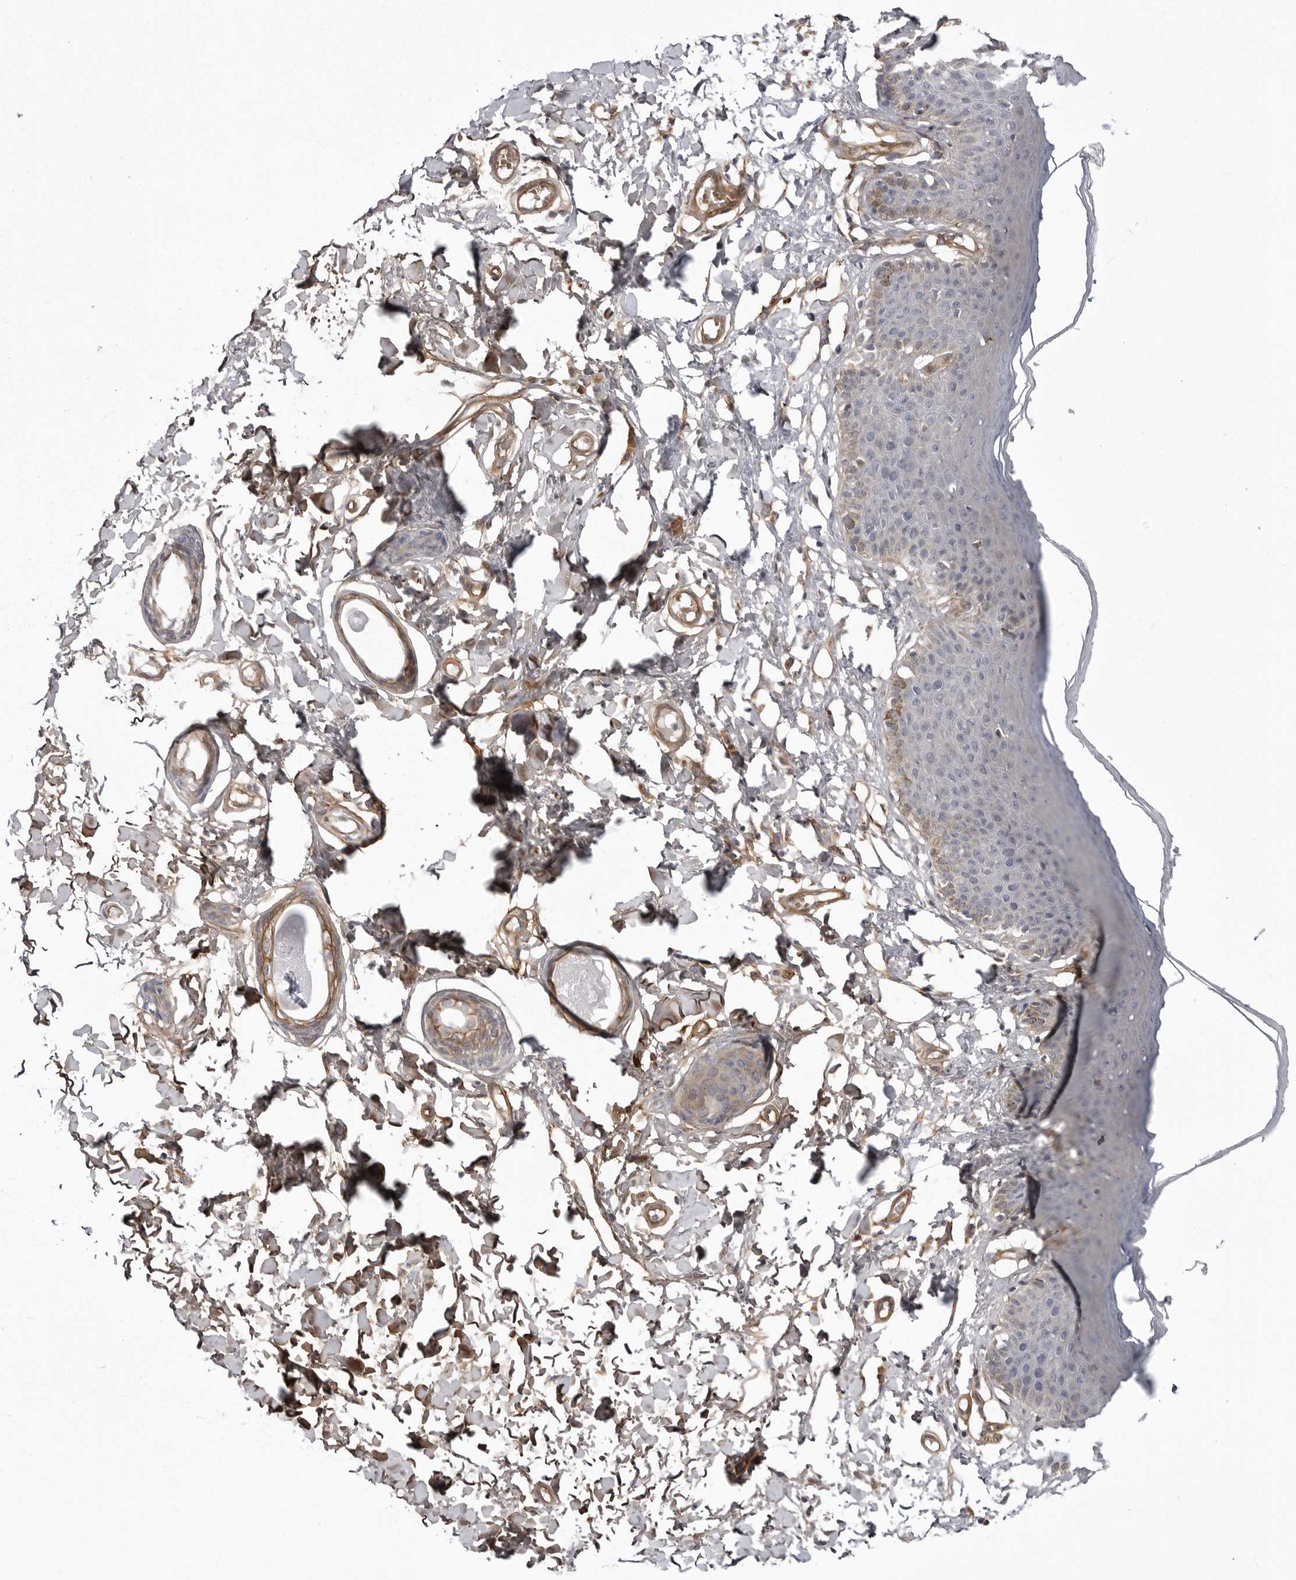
{"staining": {"intensity": "weak", "quantity": "<25%", "location": "cytoplasmic/membranous"}, "tissue": "skin", "cell_type": "Epidermal cells", "image_type": "normal", "snomed": [{"axis": "morphology", "description": "Normal tissue, NOS"}, {"axis": "topography", "description": "Vulva"}], "caption": "Histopathology image shows no significant protein positivity in epidermal cells of unremarkable skin.", "gene": "ARL5A", "patient": {"sex": "female", "age": 66}}